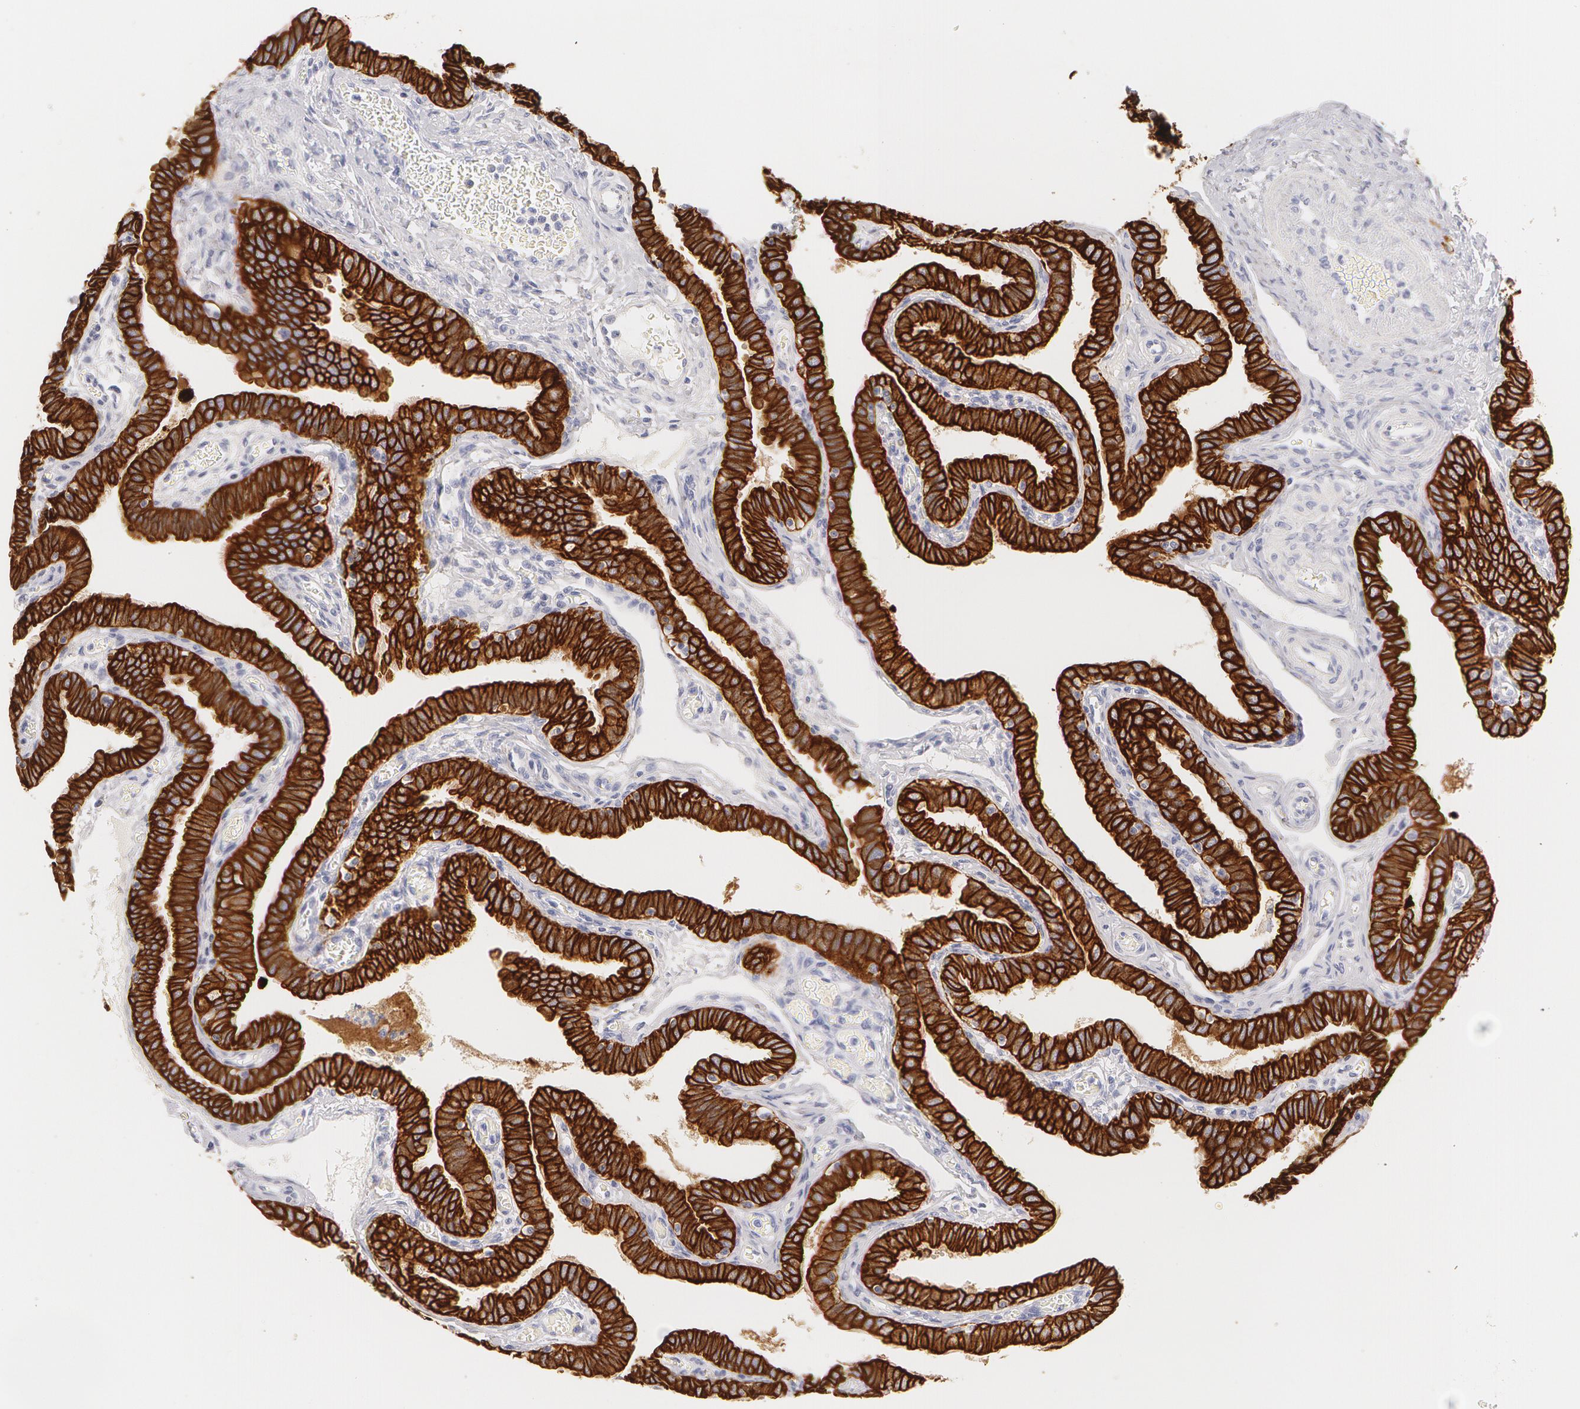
{"staining": {"intensity": "strong", "quantity": ">75%", "location": "cytoplasmic/membranous"}, "tissue": "fallopian tube", "cell_type": "Glandular cells", "image_type": "normal", "snomed": [{"axis": "morphology", "description": "Normal tissue, NOS"}, {"axis": "topography", "description": "Fallopian tube"}], "caption": "A micrograph of human fallopian tube stained for a protein displays strong cytoplasmic/membranous brown staining in glandular cells. (DAB (3,3'-diaminobenzidine) IHC with brightfield microscopy, high magnification).", "gene": "KRT8", "patient": {"sex": "female", "age": 38}}